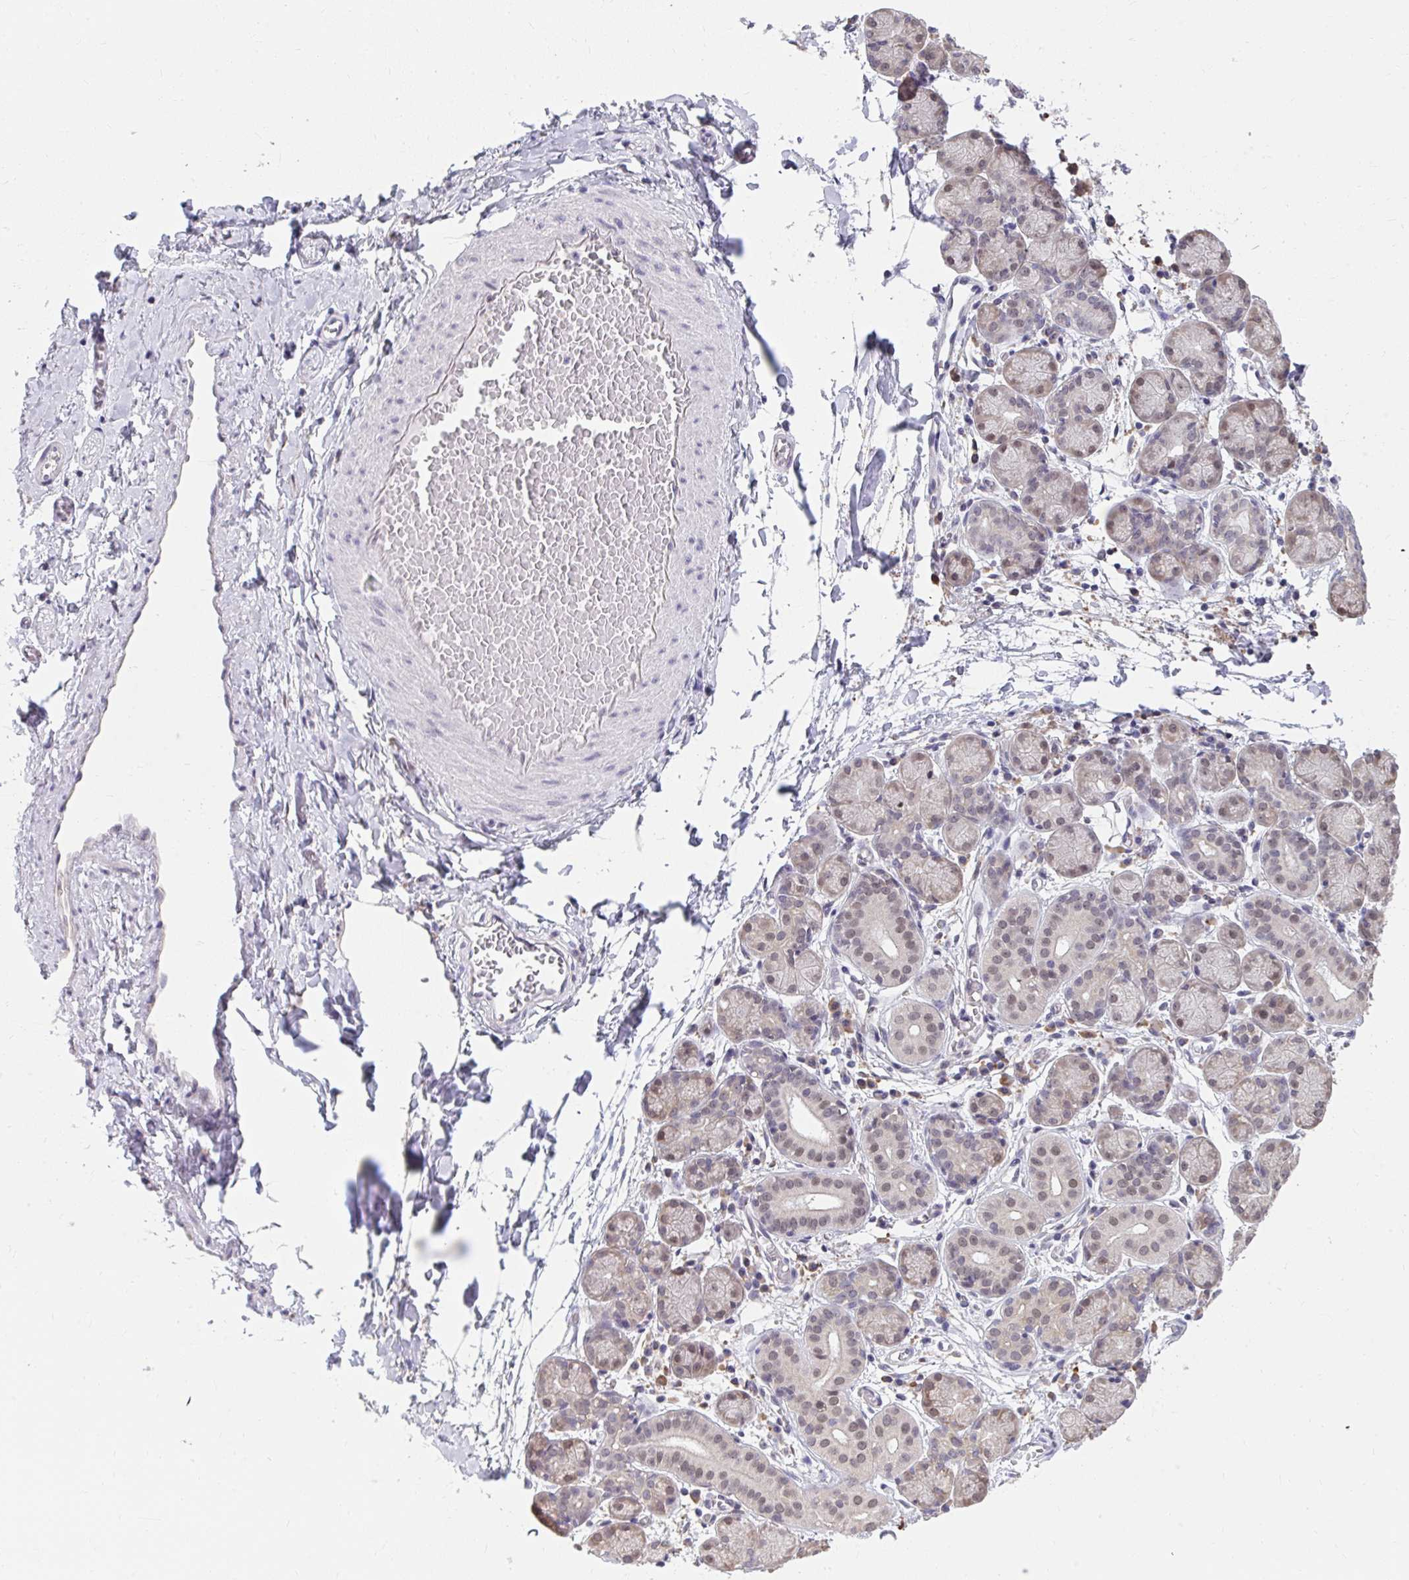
{"staining": {"intensity": "weak", "quantity": "25%-75%", "location": "nuclear"}, "tissue": "salivary gland", "cell_type": "Glandular cells", "image_type": "normal", "snomed": [{"axis": "morphology", "description": "Normal tissue, NOS"}, {"axis": "topography", "description": "Salivary gland"}], "caption": "Weak nuclear protein expression is appreciated in about 25%-75% of glandular cells in salivary gland. Nuclei are stained in blue.", "gene": "NMNAT1", "patient": {"sex": "female", "age": 24}}